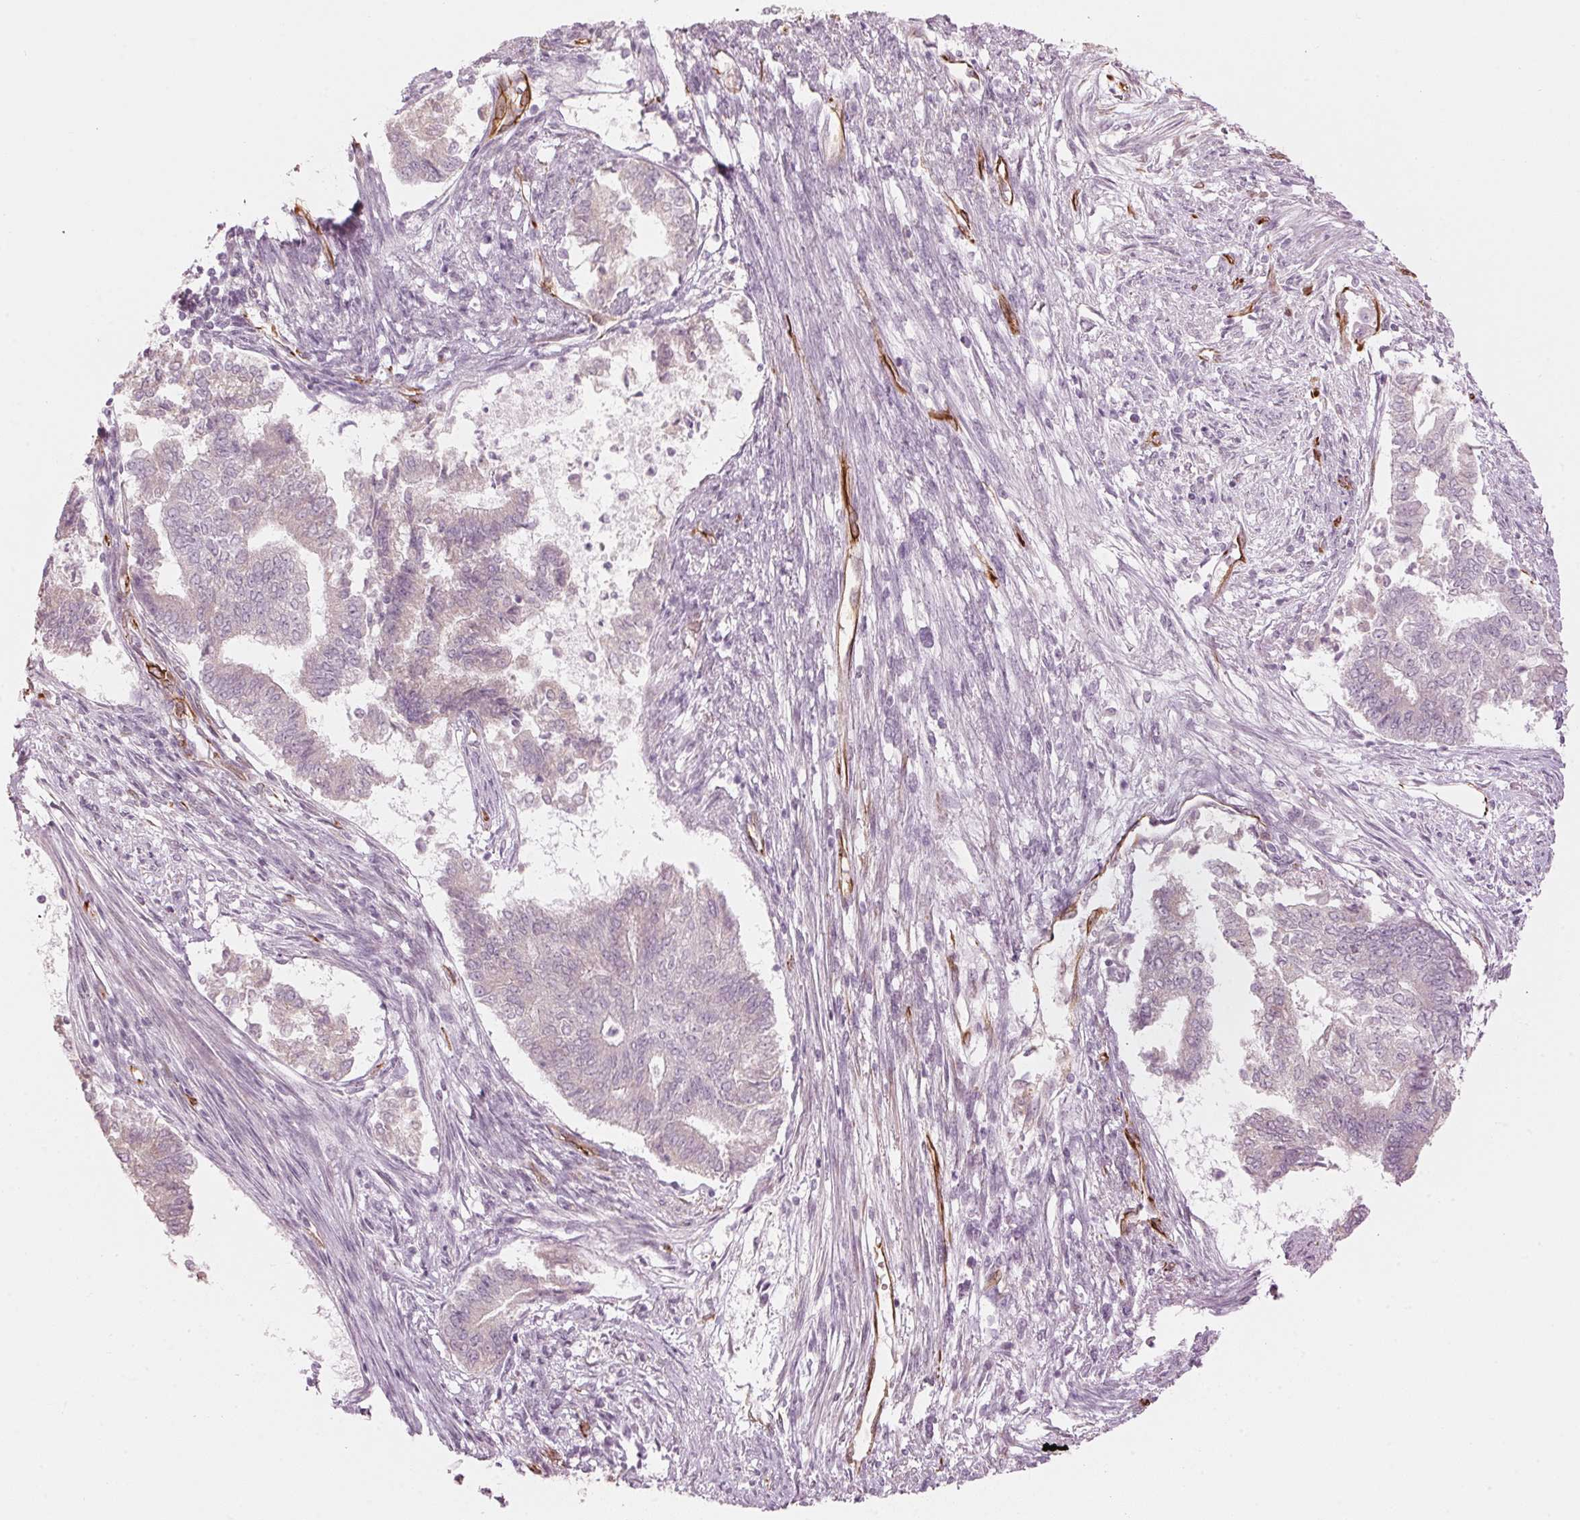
{"staining": {"intensity": "negative", "quantity": "none", "location": "none"}, "tissue": "endometrial cancer", "cell_type": "Tumor cells", "image_type": "cancer", "snomed": [{"axis": "morphology", "description": "Adenocarcinoma, NOS"}, {"axis": "topography", "description": "Endometrium"}], "caption": "High magnification brightfield microscopy of adenocarcinoma (endometrial) stained with DAB (3,3'-diaminobenzidine) (brown) and counterstained with hematoxylin (blue): tumor cells show no significant staining.", "gene": "CLPS", "patient": {"sex": "female", "age": 65}}